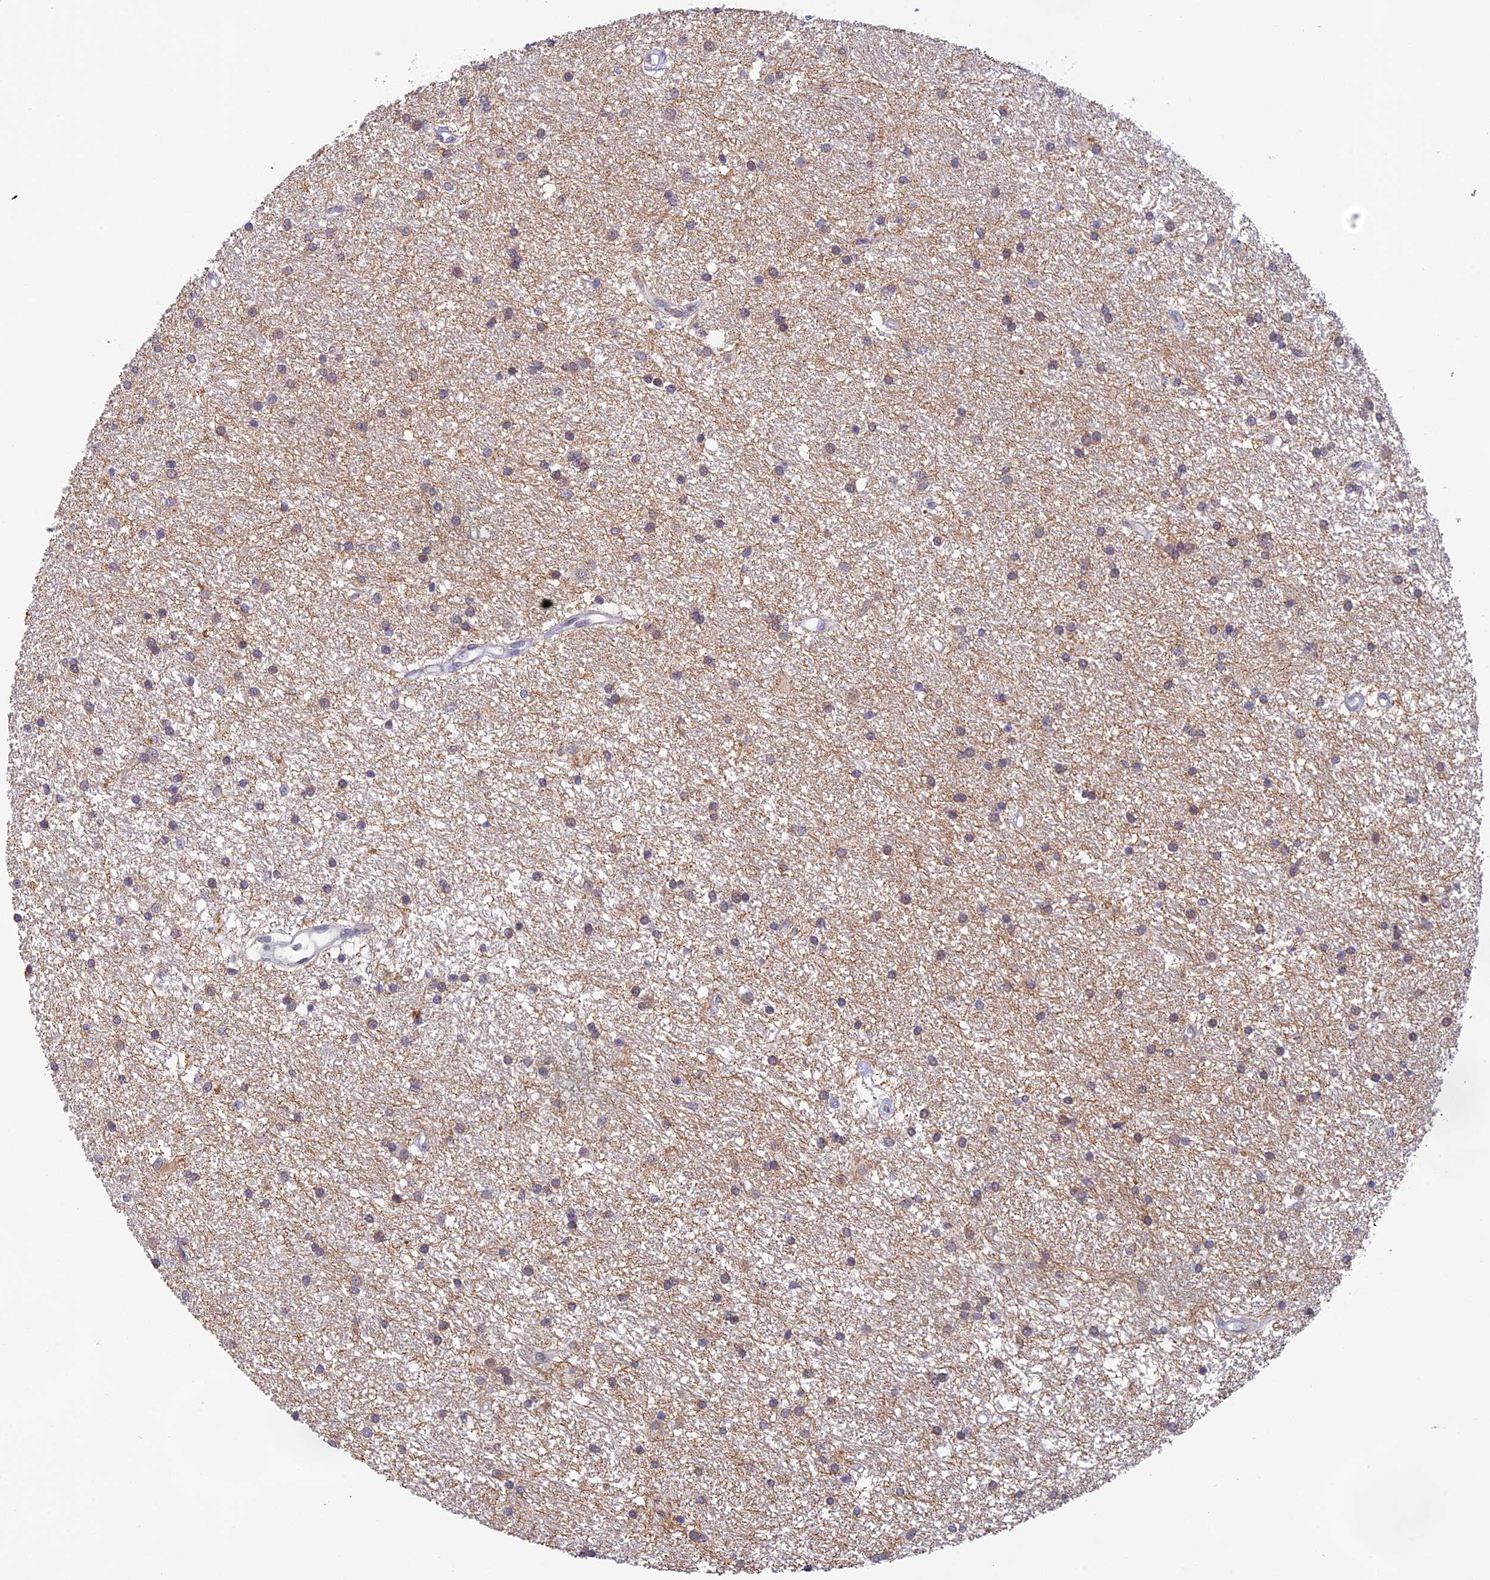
{"staining": {"intensity": "weak", "quantity": "<25%", "location": "cytoplasmic/membranous"}, "tissue": "glioma", "cell_type": "Tumor cells", "image_type": "cancer", "snomed": [{"axis": "morphology", "description": "Glioma, malignant, High grade"}, {"axis": "topography", "description": "Brain"}], "caption": "Immunohistochemical staining of human malignant glioma (high-grade) shows no significant expression in tumor cells.", "gene": "PEX16", "patient": {"sex": "male", "age": 77}}